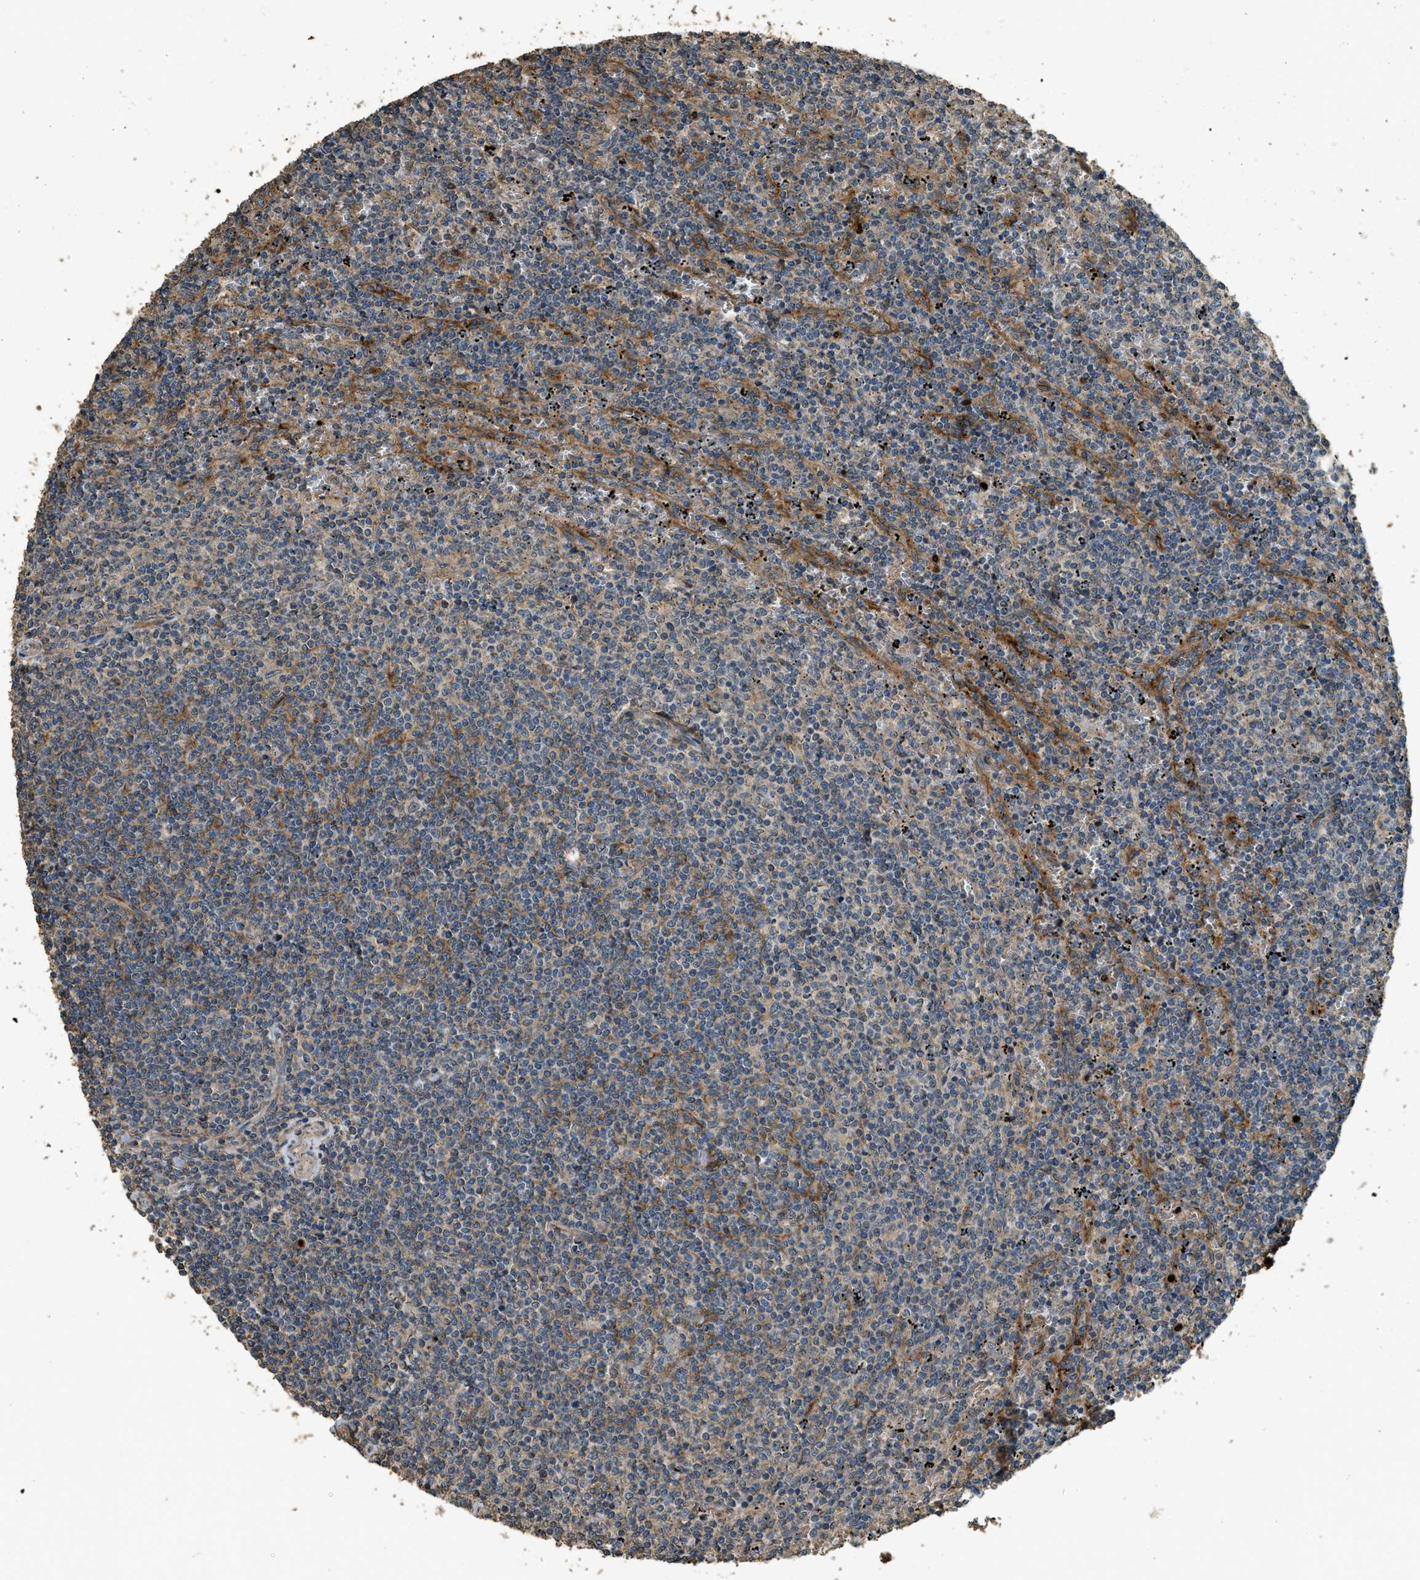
{"staining": {"intensity": "weak", "quantity": "<25%", "location": "cytoplasmic/membranous"}, "tissue": "lymphoma", "cell_type": "Tumor cells", "image_type": "cancer", "snomed": [{"axis": "morphology", "description": "Malignant lymphoma, non-Hodgkin's type, Low grade"}, {"axis": "topography", "description": "Spleen"}], "caption": "This is an IHC photomicrograph of human low-grade malignant lymphoma, non-Hodgkin's type. There is no staining in tumor cells.", "gene": "CD276", "patient": {"sex": "female", "age": 50}}